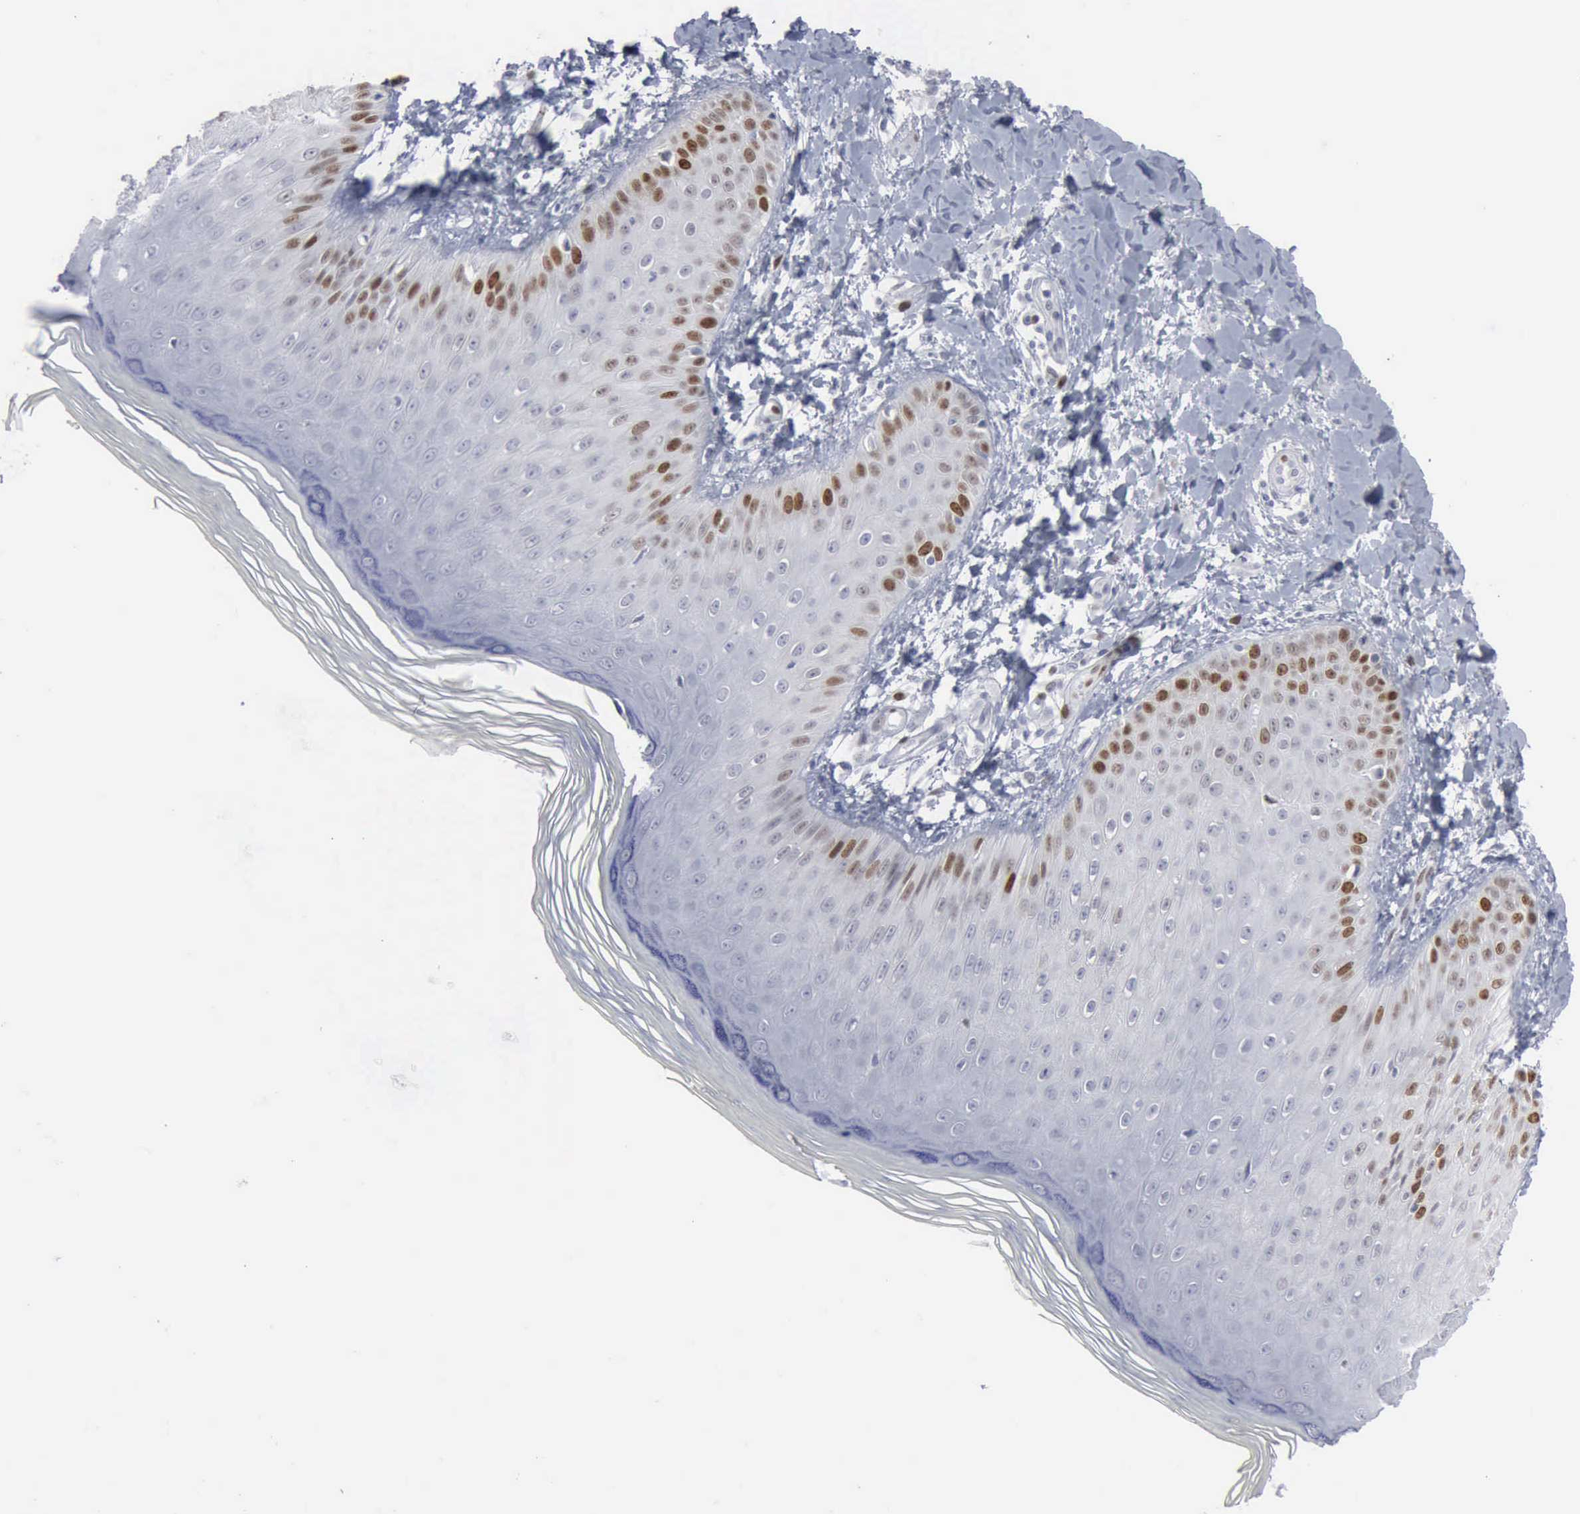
{"staining": {"intensity": "strong", "quantity": "<25%", "location": "nuclear"}, "tissue": "skin", "cell_type": "Epidermal cells", "image_type": "normal", "snomed": [{"axis": "morphology", "description": "Normal tissue, NOS"}, {"axis": "morphology", "description": "Inflammation, NOS"}, {"axis": "topography", "description": "Soft tissue"}, {"axis": "topography", "description": "Anal"}], "caption": "The image reveals immunohistochemical staining of unremarkable skin. There is strong nuclear staining is seen in approximately <25% of epidermal cells. (DAB (3,3'-diaminobenzidine) IHC with brightfield microscopy, high magnification).", "gene": "MCM5", "patient": {"sex": "female", "age": 15}}